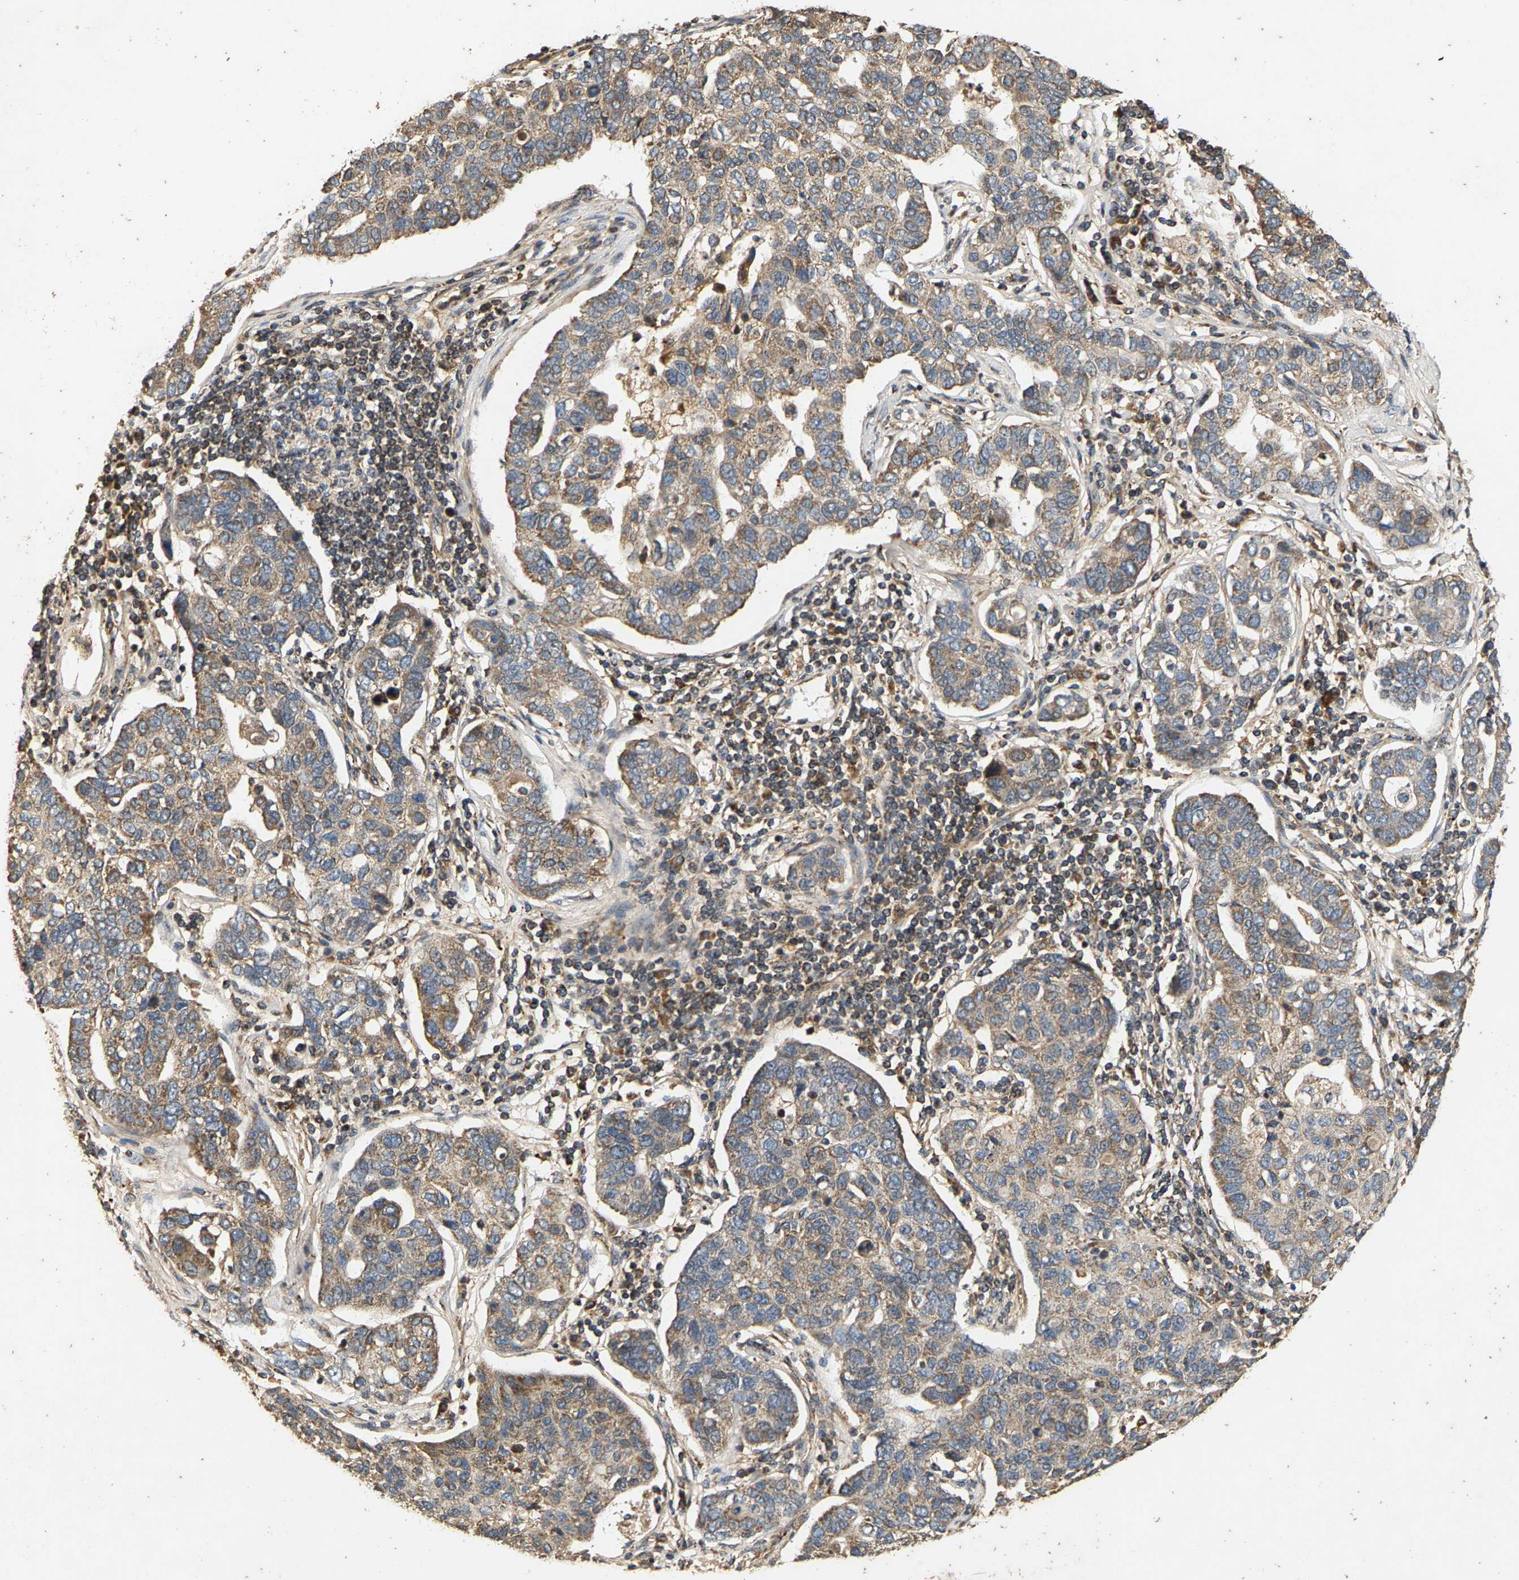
{"staining": {"intensity": "weak", "quantity": ">75%", "location": "cytoplasmic/membranous"}, "tissue": "pancreatic cancer", "cell_type": "Tumor cells", "image_type": "cancer", "snomed": [{"axis": "morphology", "description": "Adenocarcinoma, NOS"}, {"axis": "topography", "description": "Pancreas"}], "caption": "IHC of human pancreatic cancer (adenocarcinoma) shows low levels of weak cytoplasmic/membranous expression in approximately >75% of tumor cells.", "gene": "CIDEC", "patient": {"sex": "female", "age": 61}}